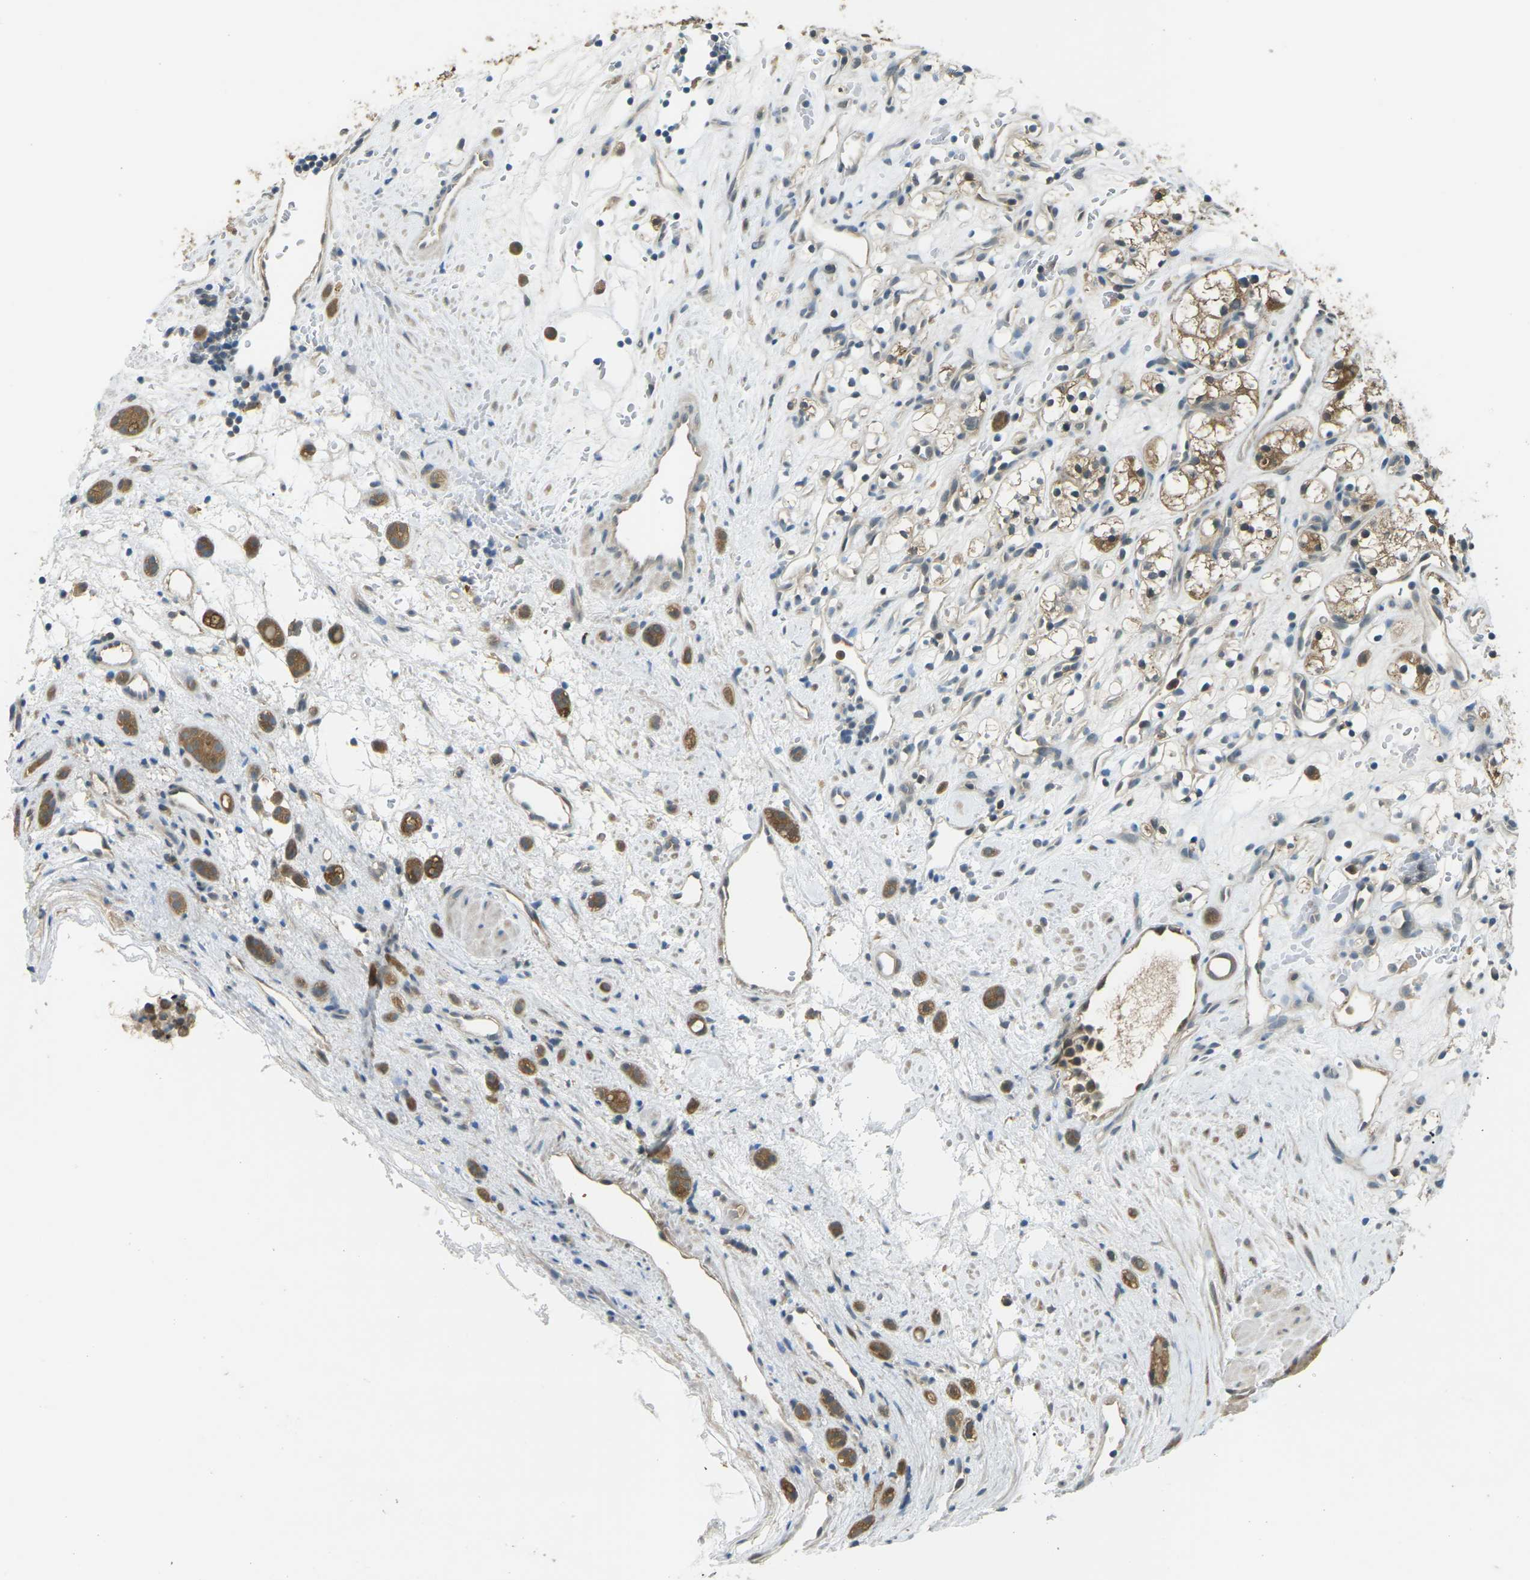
{"staining": {"intensity": "moderate", "quantity": ">75%", "location": "cytoplasmic/membranous"}, "tissue": "renal cancer", "cell_type": "Tumor cells", "image_type": "cancer", "snomed": [{"axis": "morphology", "description": "Adenocarcinoma, NOS"}, {"axis": "topography", "description": "Kidney"}], "caption": "Renal cancer stained for a protein shows moderate cytoplasmic/membranous positivity in tumor cells.", "gene": "PIEZO2", "patient": {"sex": "female", "age": 60}}